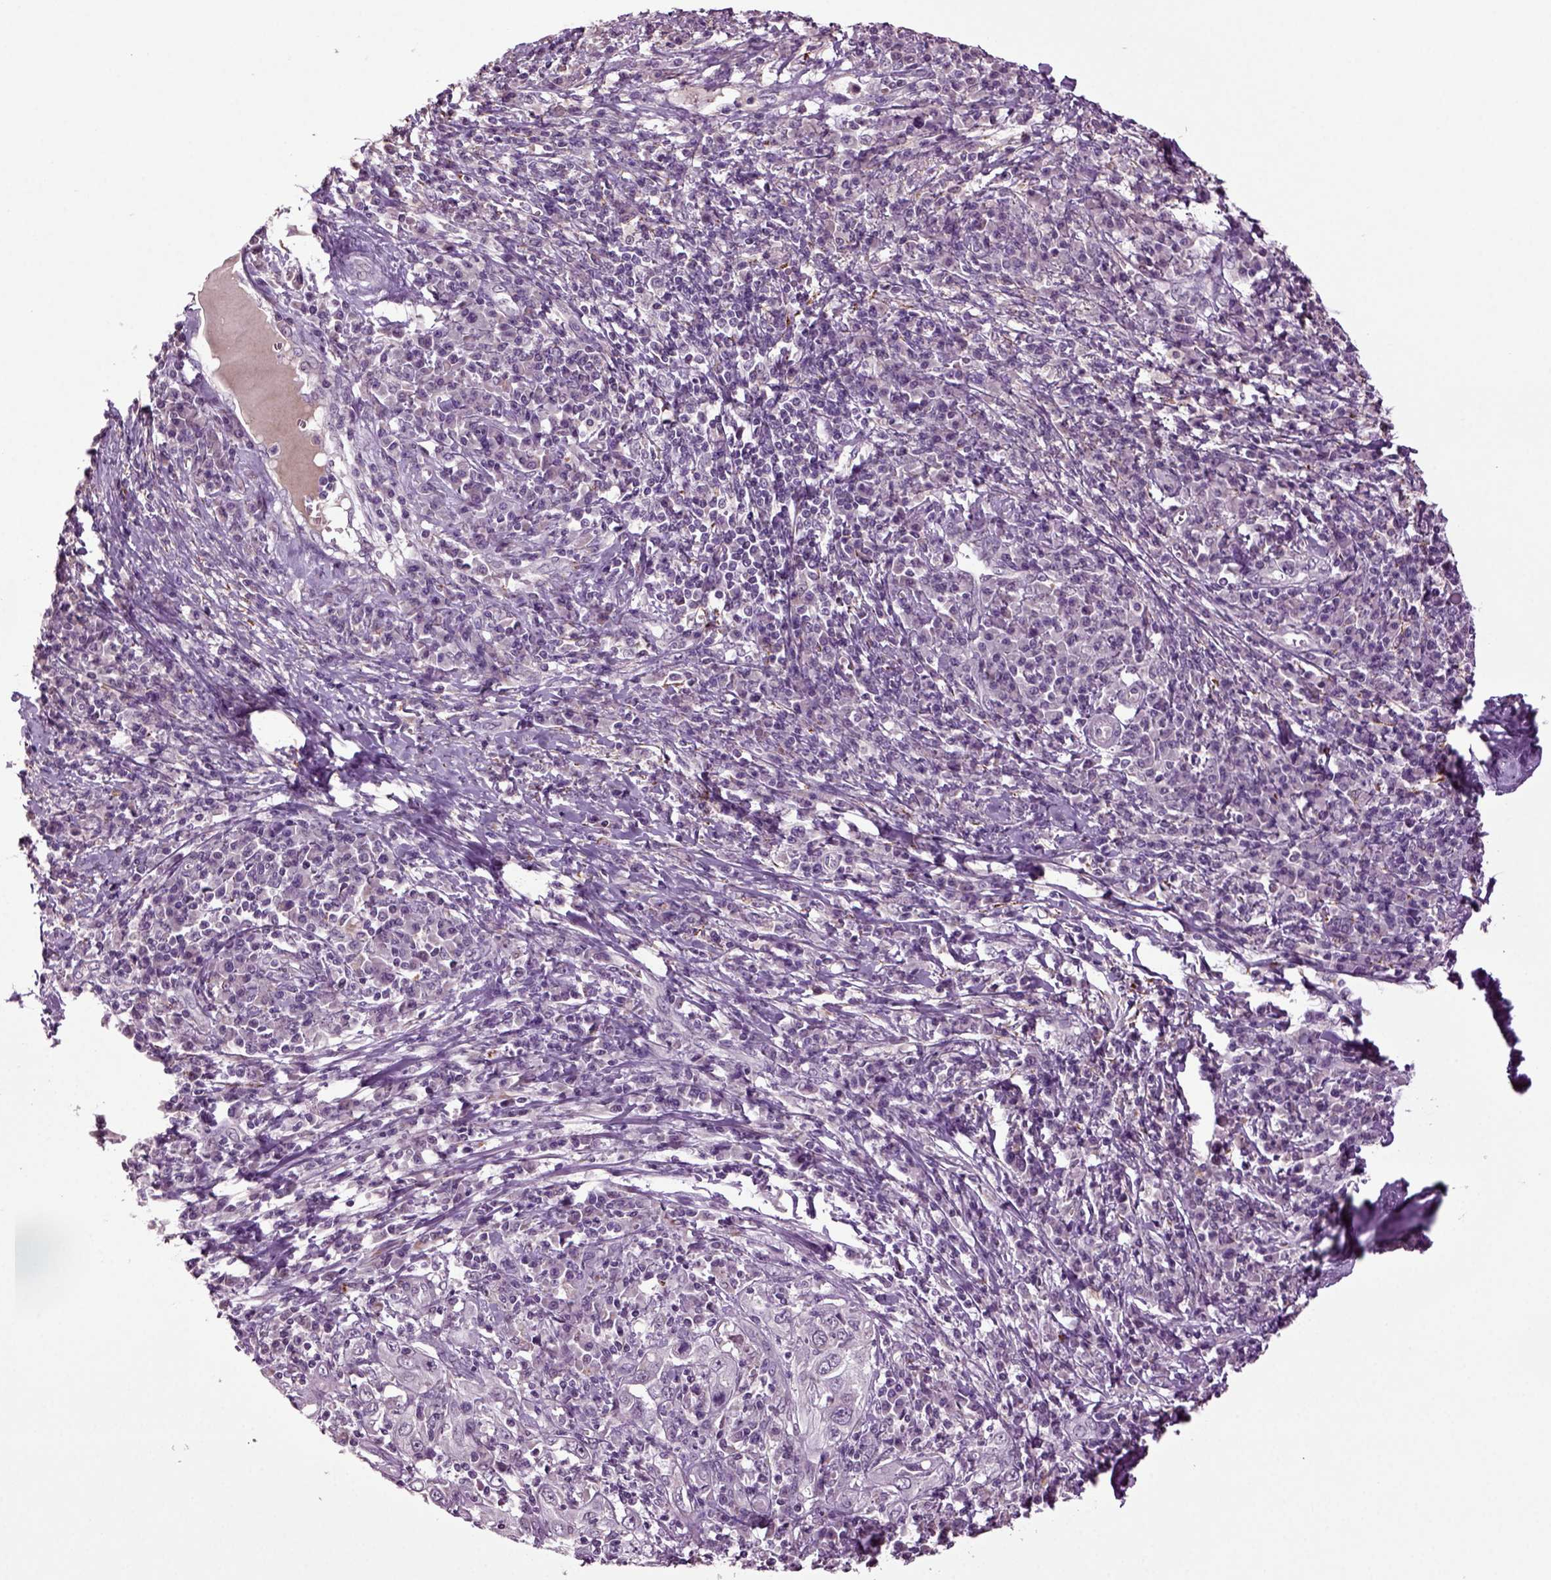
{"staining": {"intensity": "negative", "quantity": "none", "location": "none"}, "tissue": "cervical cancer", "cell_type": "Tumor cells", "image_type": "cancer", "snomed": [{"axis": "morphology", "description": "Squamous cell carcinoma, NOS"}, {"axis": "topography", "description": "Cervix"}], "caption": "Human cervical squamous cell carcinoma stained for a protein using immunohistochemistry (IHC) shows no positivity in tumor cells.", "gene": "SLC17A6", "patient": {"sex": "female", "age": 46}}